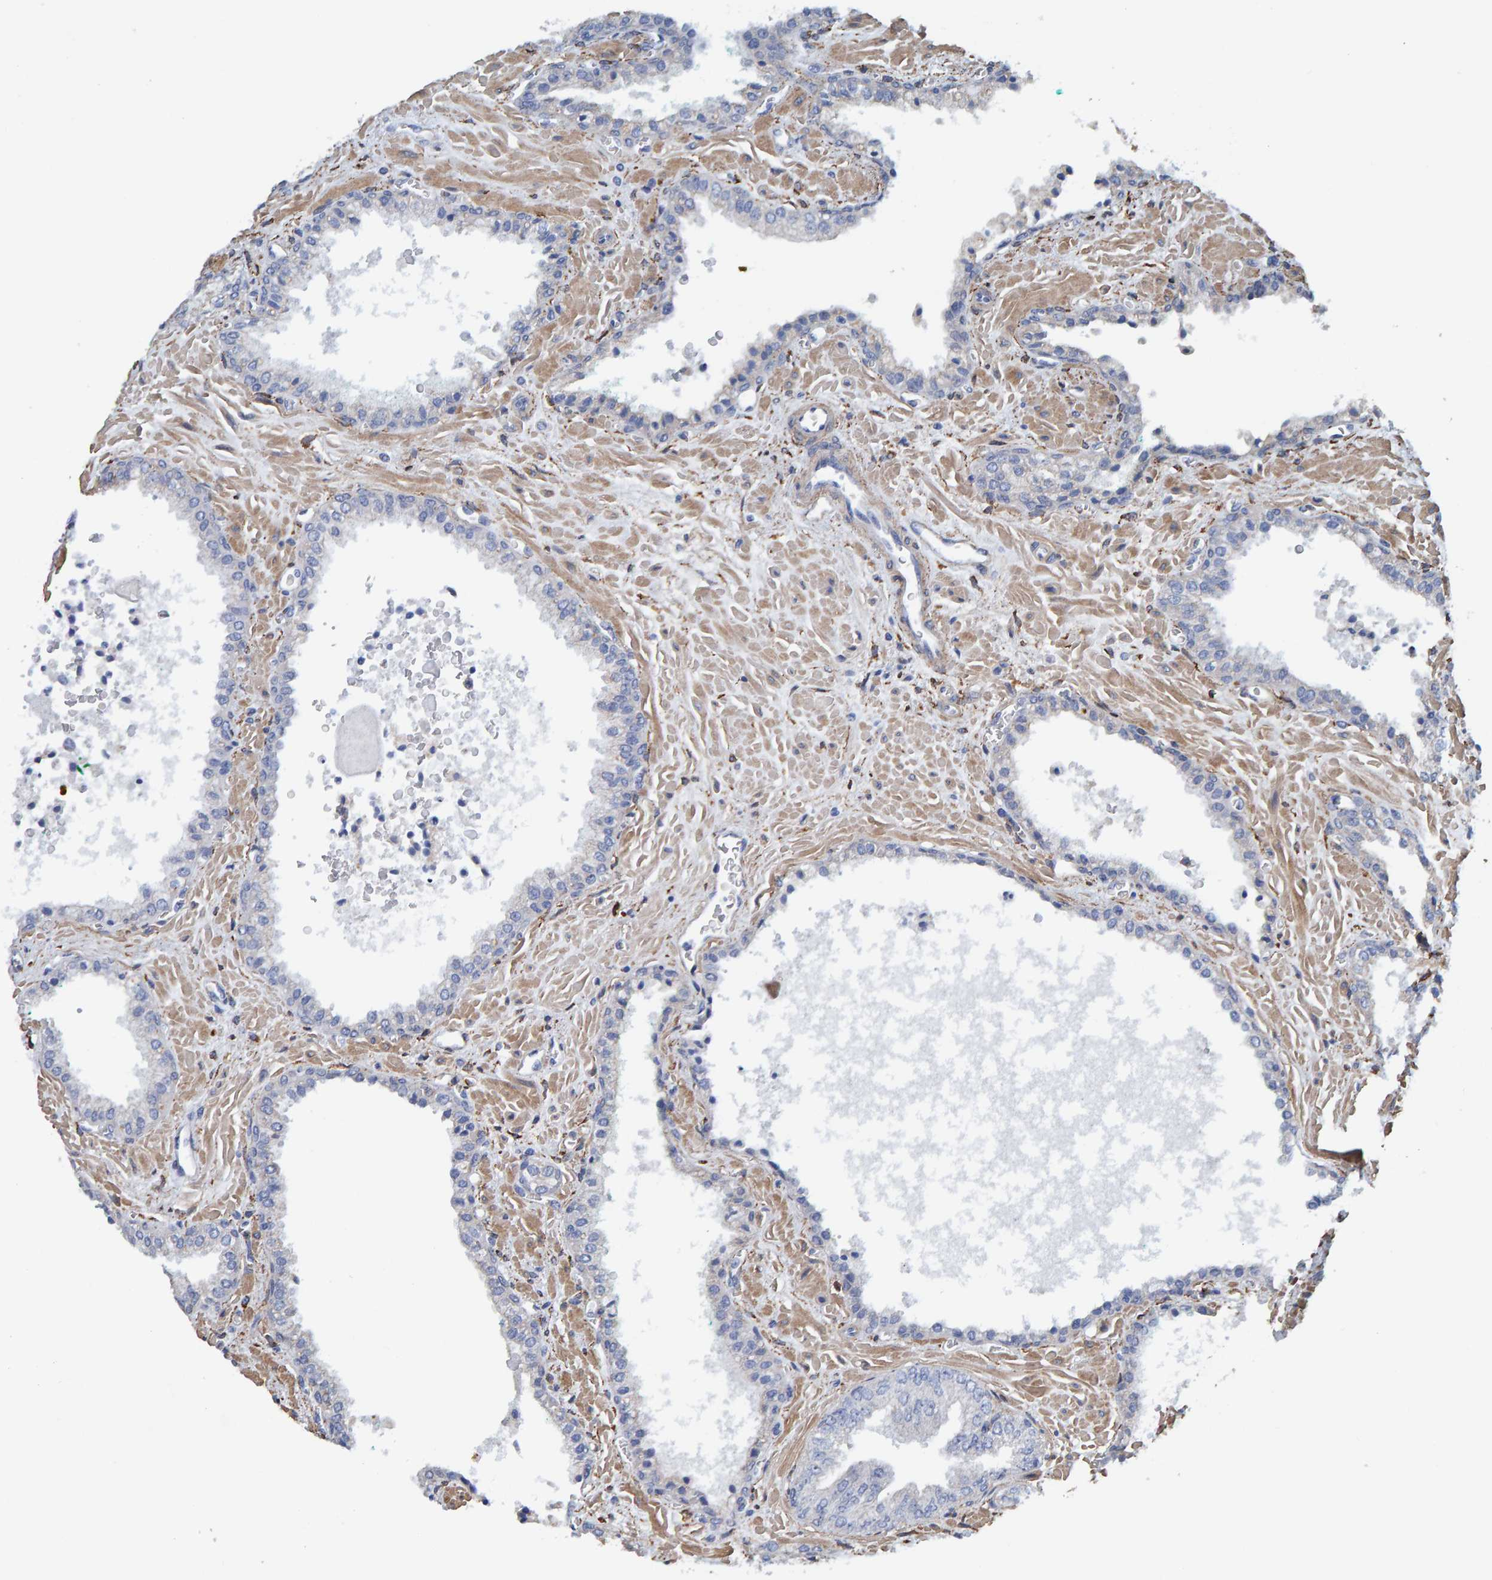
{"staining": {"intensity": "negative", "quantity": "none", "location": "none"}, "tissue": "prostate cancer", "cell_type": "Tumor cells", "image_type": "cancer", "snomed": [{"axis": "morphology", "description": "Adenocarcinoma, Low grade"}, {"axis": "topography", "description": "Prostate"}], "caption": "A micrograph of human prostate cancer (adenocarcinoma (low-grade)) is negative for staining in tumor cells. Brightfield microscopy of immunohistochemistry (IHC) stained with DAB (3,3'-diaminobenzidine) (brown) and hematoxylin (blue), captured at high magnification.", "gene": "LRP1", "patient": {"sex": "male", "age": 71}}